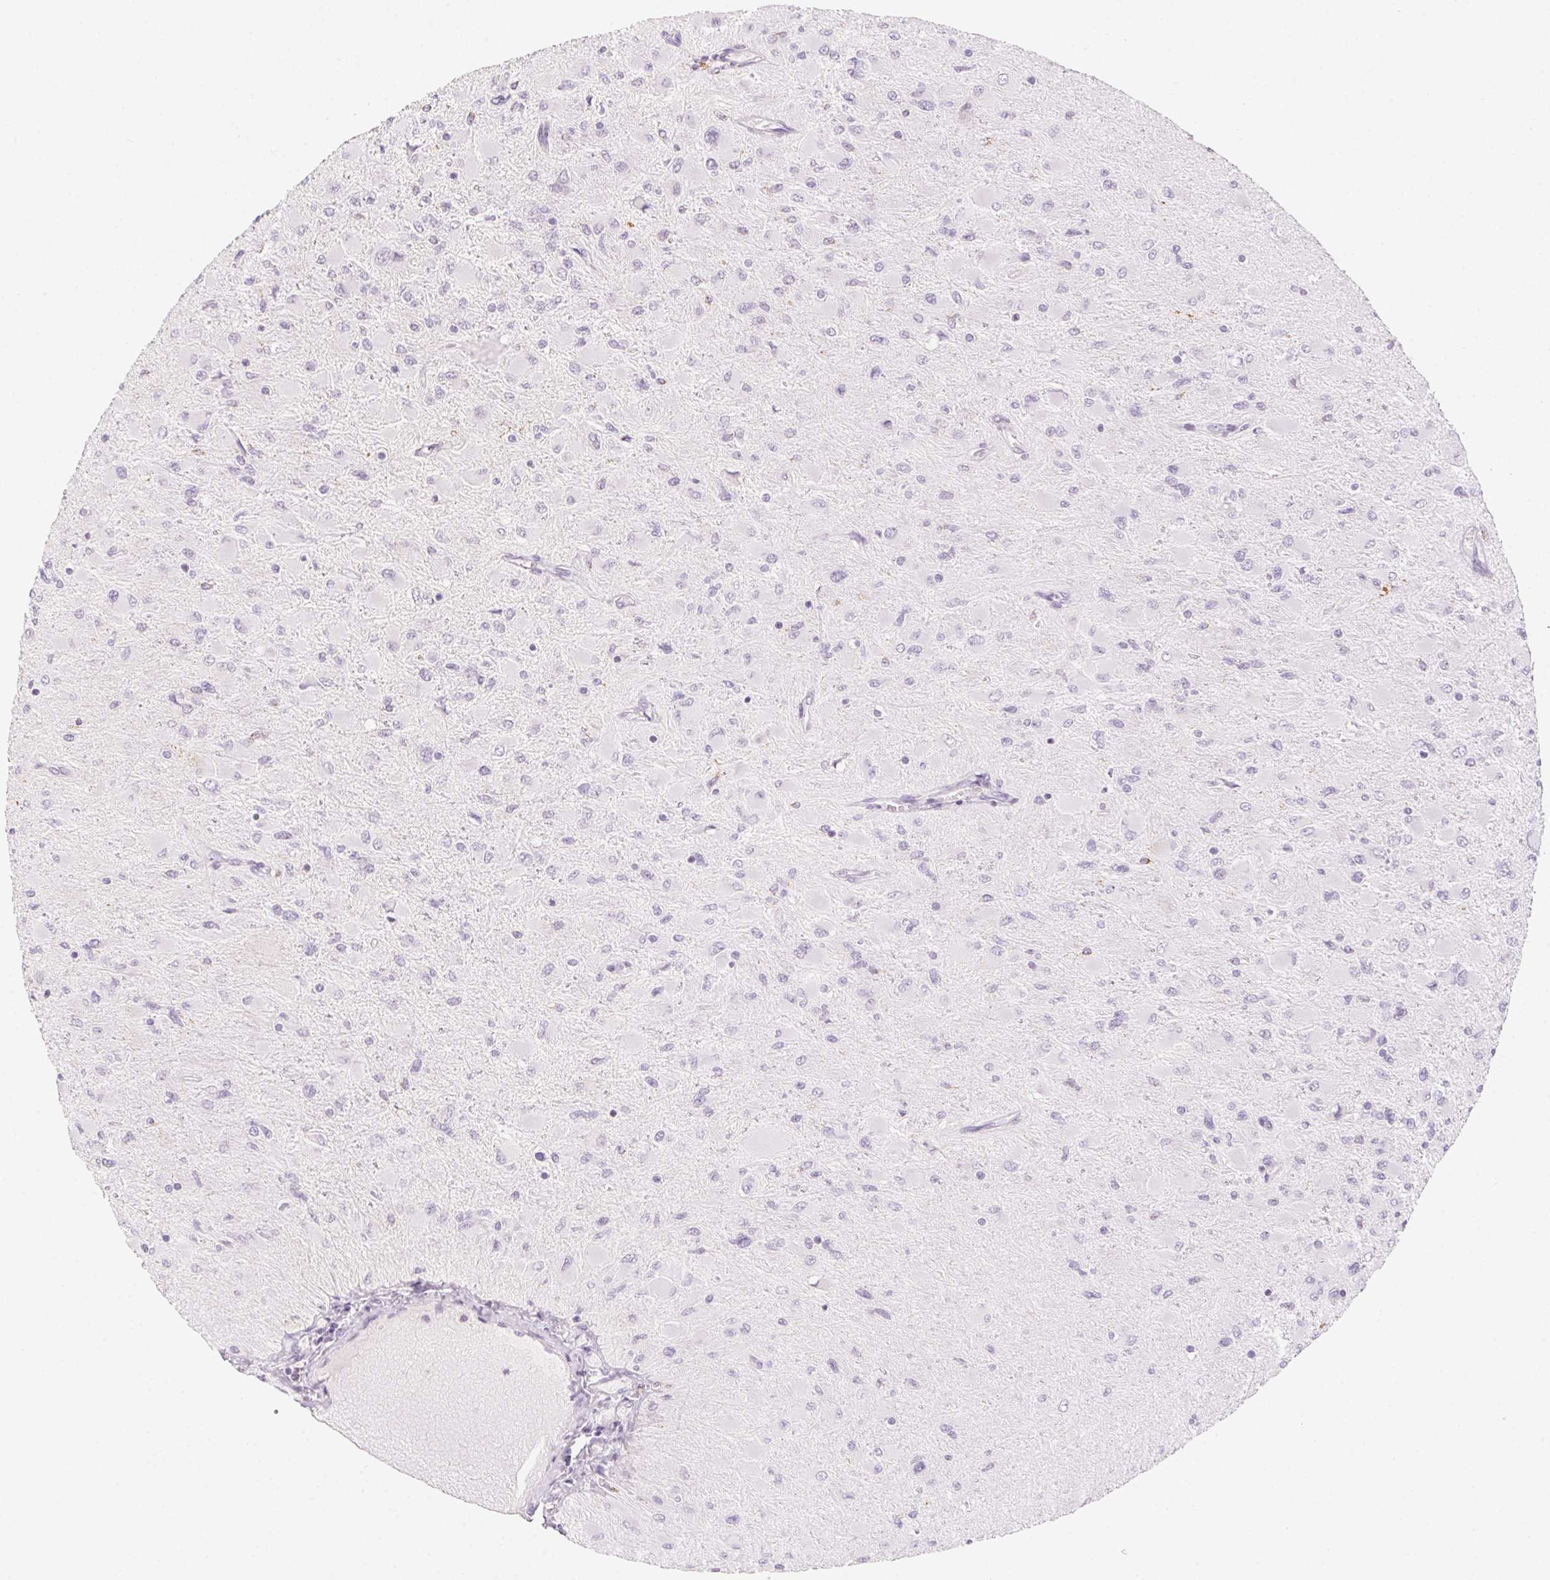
{"staining": {"intensity": "negative", "quantity": "none", "location": "none"}, "tissue": "glioma", "cell_type": "Tumor cells", "image_type": "cancer", "snomed": [{"axis": "morphology", "description": "Glioma, malignant, High grade"}, {"axis": "topography", "description": "Cerebral cortex"}], "caption": "Human glioma stained for a protein using immunohistochemistry exhibits no staining in tumor cells.", "gene": "PRPH", "patient": {"sex": "female", "age": 36}}